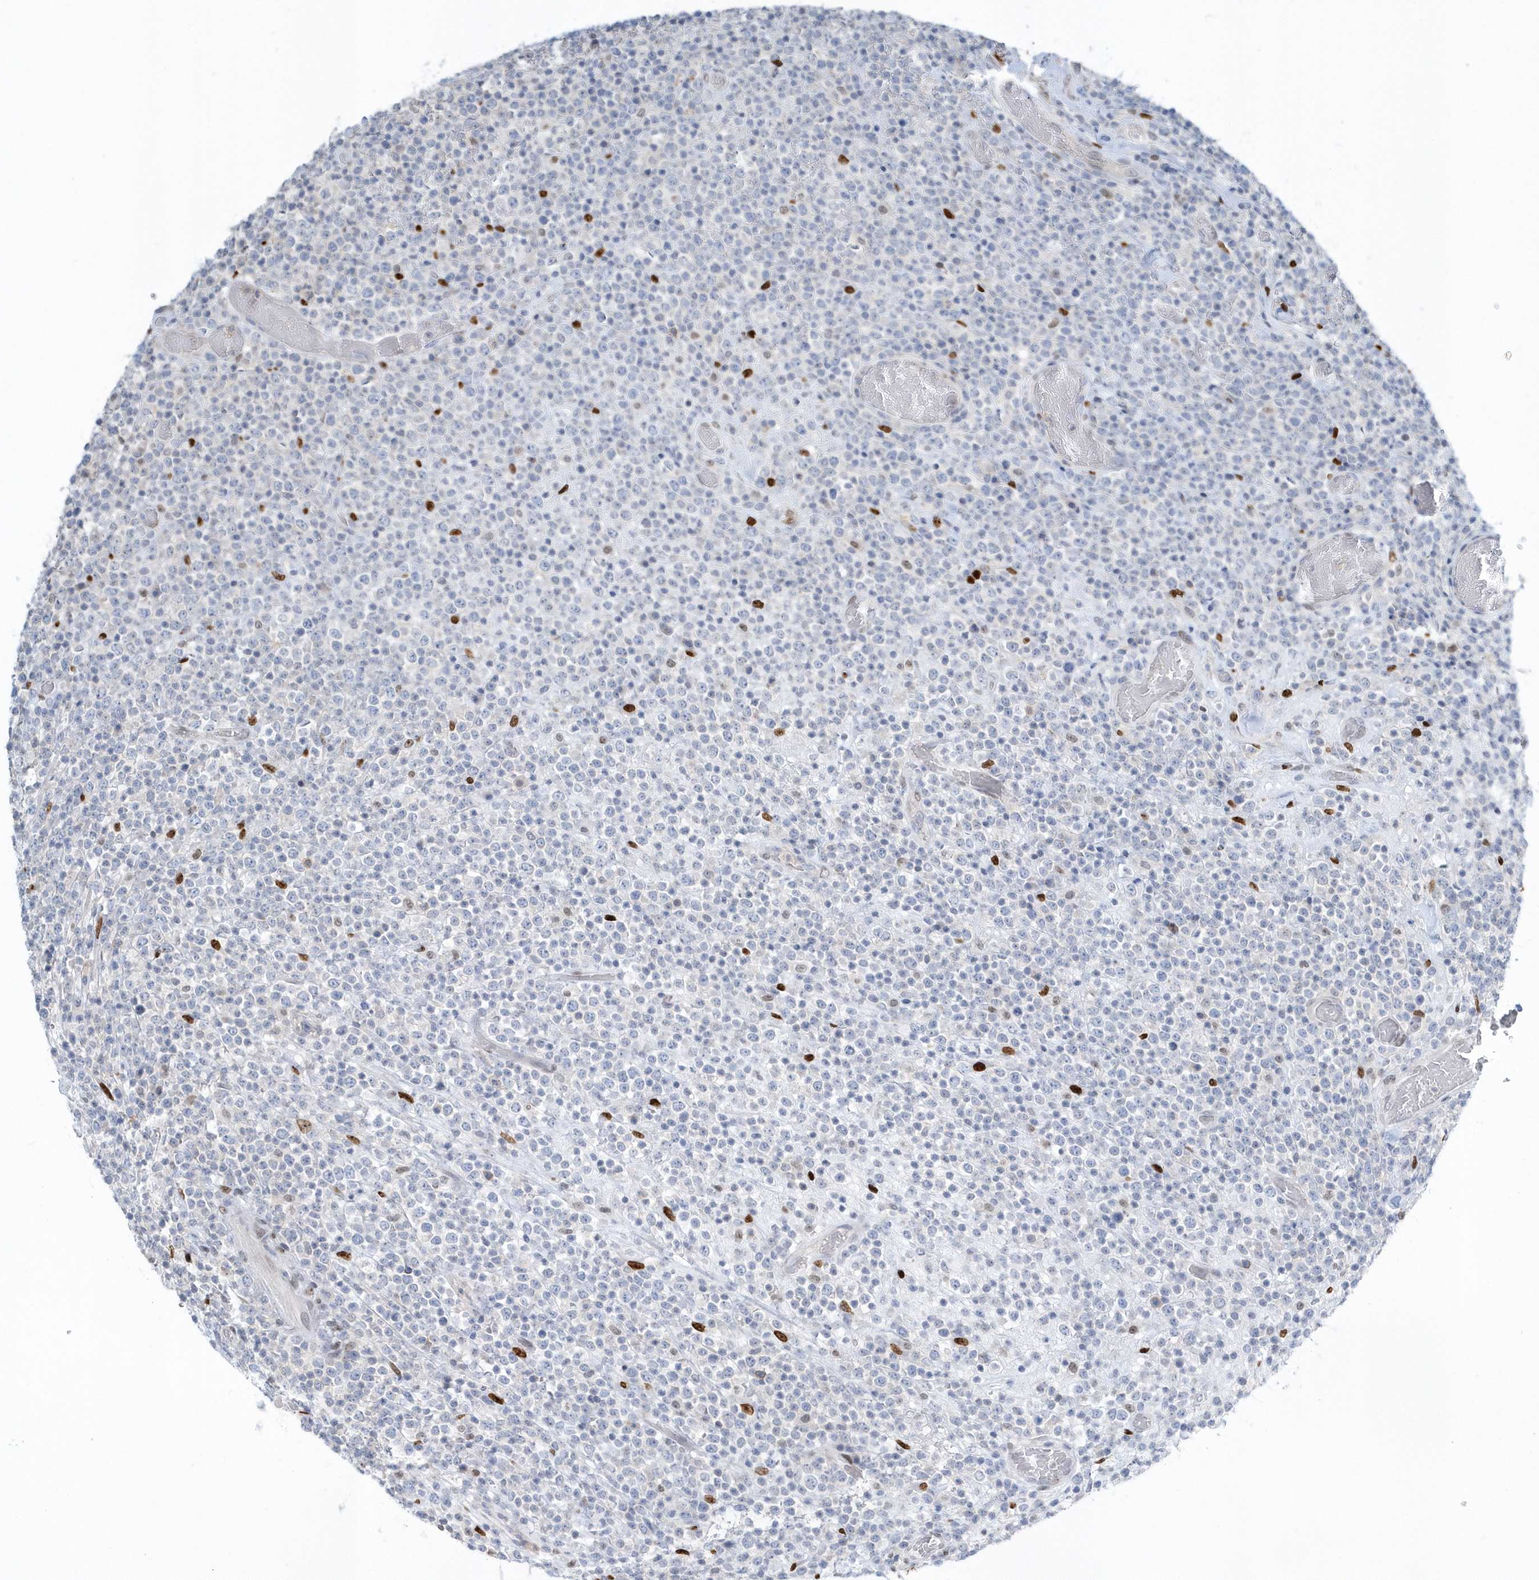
{"staining": {"intensity": "negative", "quantity": "none", "location": "none"}, "tissue": "lymphoma", "cell_type": "Tumor cells", "image_type": "cancer", "snomed": [{"axis": "morphology", "description": "Malignant lymphoma, non-Hodgkin's type, High grade"}, {"axis": "topography", "description": "Colon"}], "caption": "Immunohistochemical staining of human high-grade malignant lymphoma, non-Hodgkin's type shows no significant staining in tumor cells.", "gene": "MACROH2A2", "patient": {"sex": "female", "age": 53}}